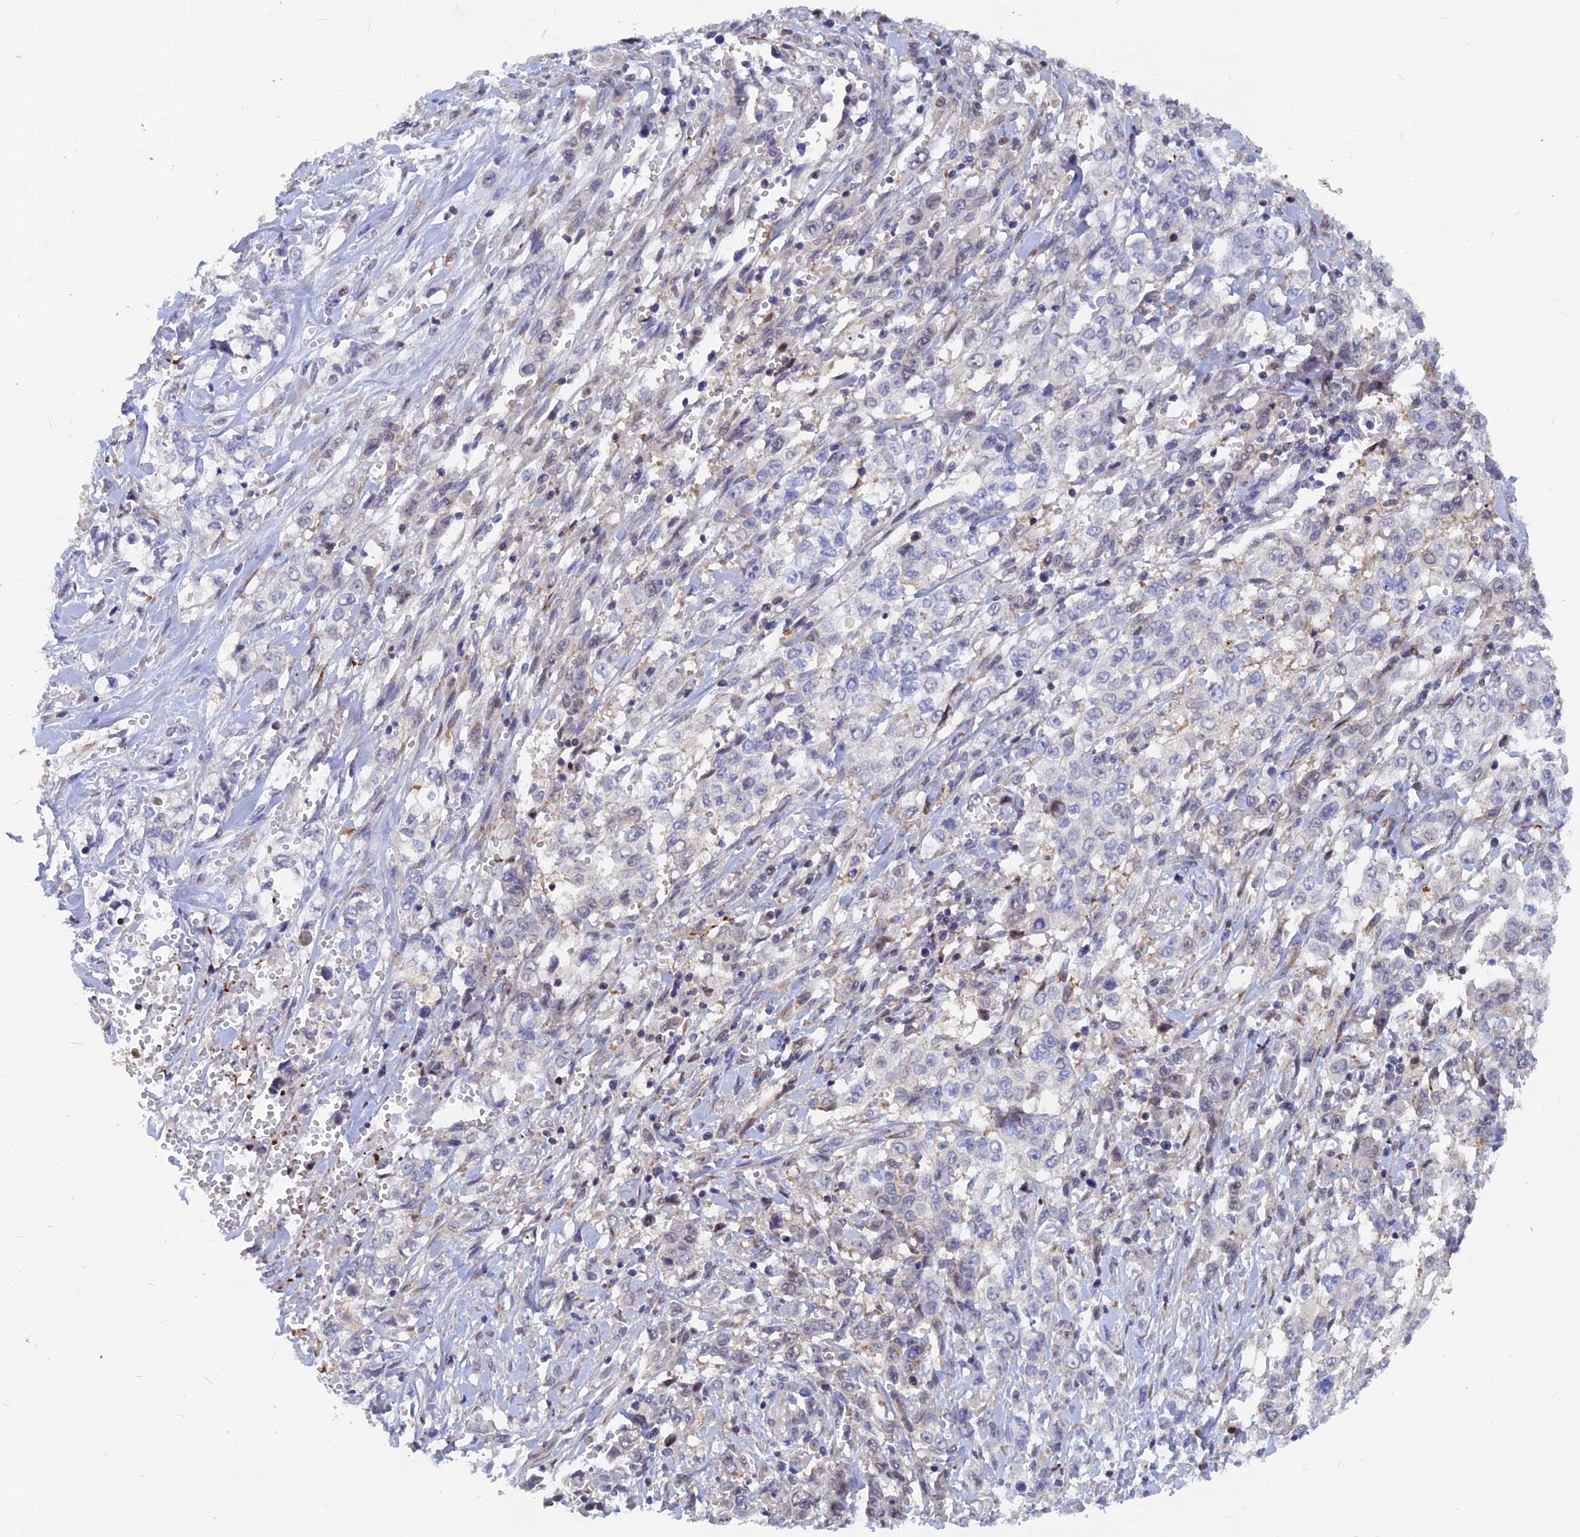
{"staining": {"intensity": "negative", "quantity": "none", "location": "none"}, "tissue": "stomach cancer", "cell_type": "Tumor cells", "image_type": "cancer", "snomed": [{"axis": "morphology", "description": "Adenocarcinoma, NOS"}, {"axis": "topography", "description": "Stomach, upper"}], "caption": "Tumor cells show no significant positivity in stomach adenocarcinoma.", "gene": "DNAJC16", "patient": {"sex": "male", "age": 62}}